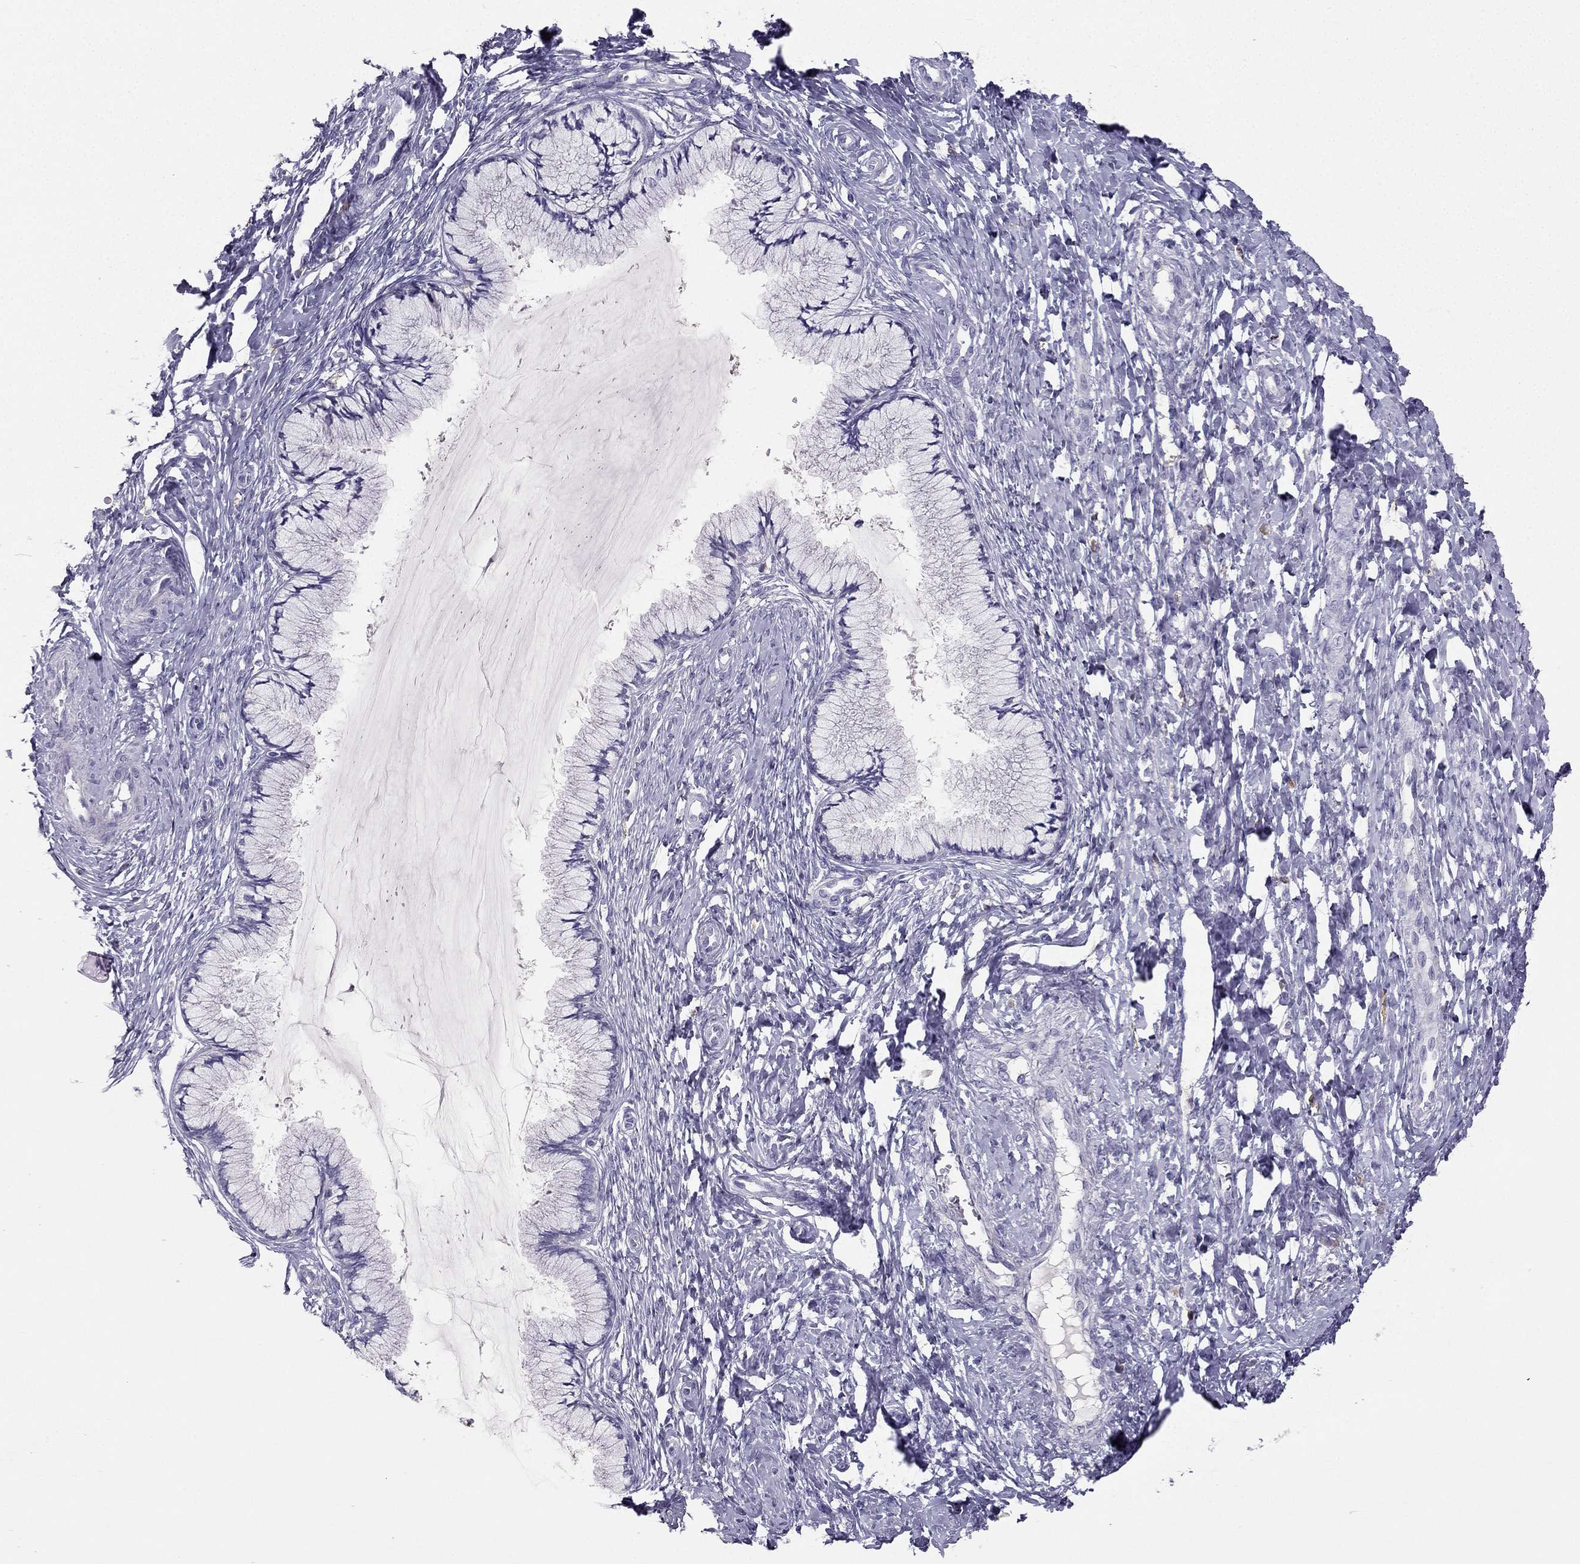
{"staining": {"intensity": "negative", "quantity": "none", "location": "none"}, "tissue": "cervix", "cell_type": "Glandular cells", "image_type": "normal", "snomed": [{"axis": "morphology", "description": "Normal tissue, NOS"}, {"axis": "topography", "description": "Cervix"}], "caption": "DAB immunohistochemical staining of unremarkable cervix displays no significant expression in glandular cells. The staining was performed using DAB (3,3'-diaminobenzidine) to visualize the protein expression in brown, while the nuclei were stained in blue with hematoxylin (Magnification: 20x).", "gene": "LMTK3", "patient": {"sex": "female", "age": 37}}